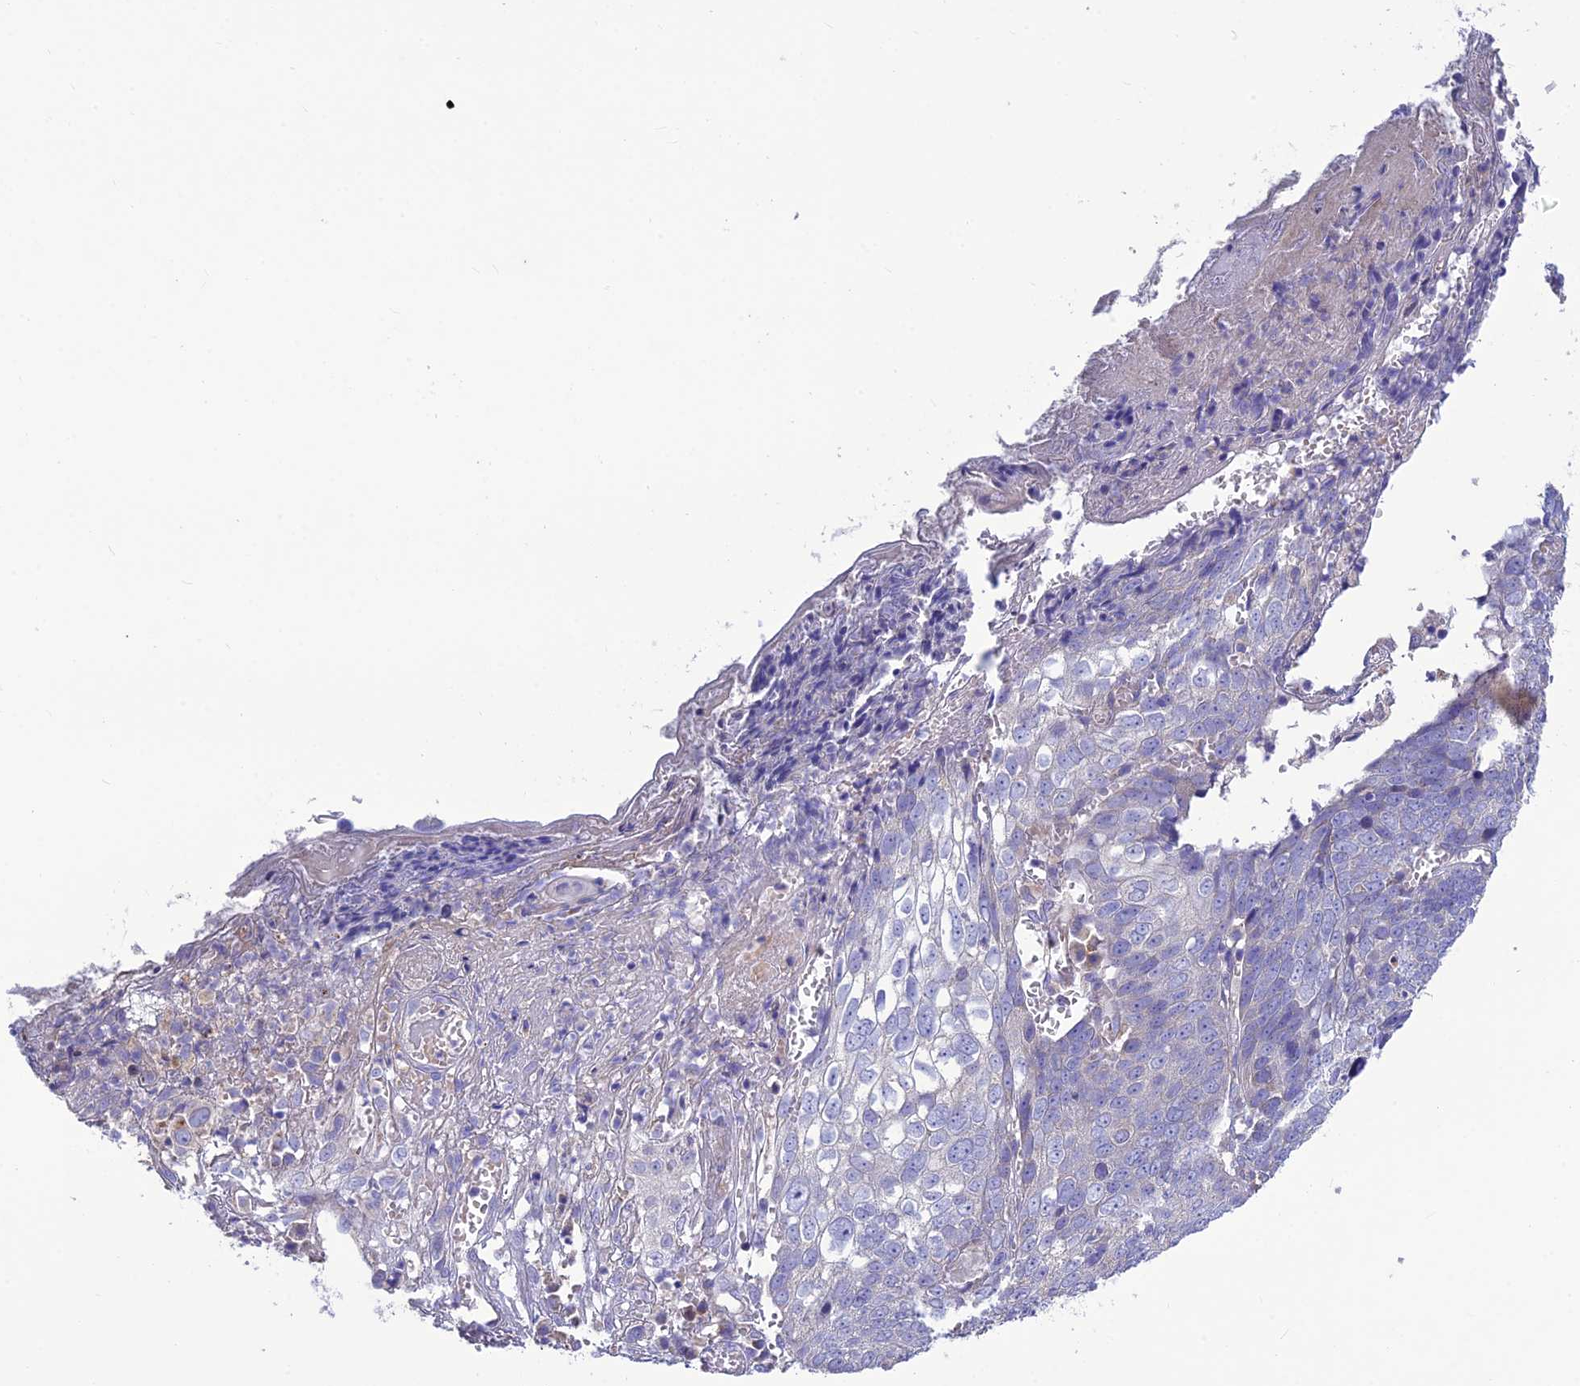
{"staining": {"intensity": "negative", "quantity": "none", "location": "none"}, "tissue": "skin cancer", "cell_type": "Tumor cells", "image_type": "cancer", "snomed": [{"axis": "morphology", "description": "Squamous cell carcinoma, NOS"}, {"axis": "topography", "description": "Skin"}], "caption": "IHC photomicrograph of neoplastic tissue: skin cancer (squamous cell carcinoma) stained with DAB reveals no significant protein positivity in tumor cells. The staining was performed using DAB (3,3'-diaminobenzidine) to visualize the protein expression in brown, while the nuclei were stained in blue with hematoxylin (Magnification: 20x).", "gene": "BHMT2", "patient": {"sex": "male", "age": 71}}